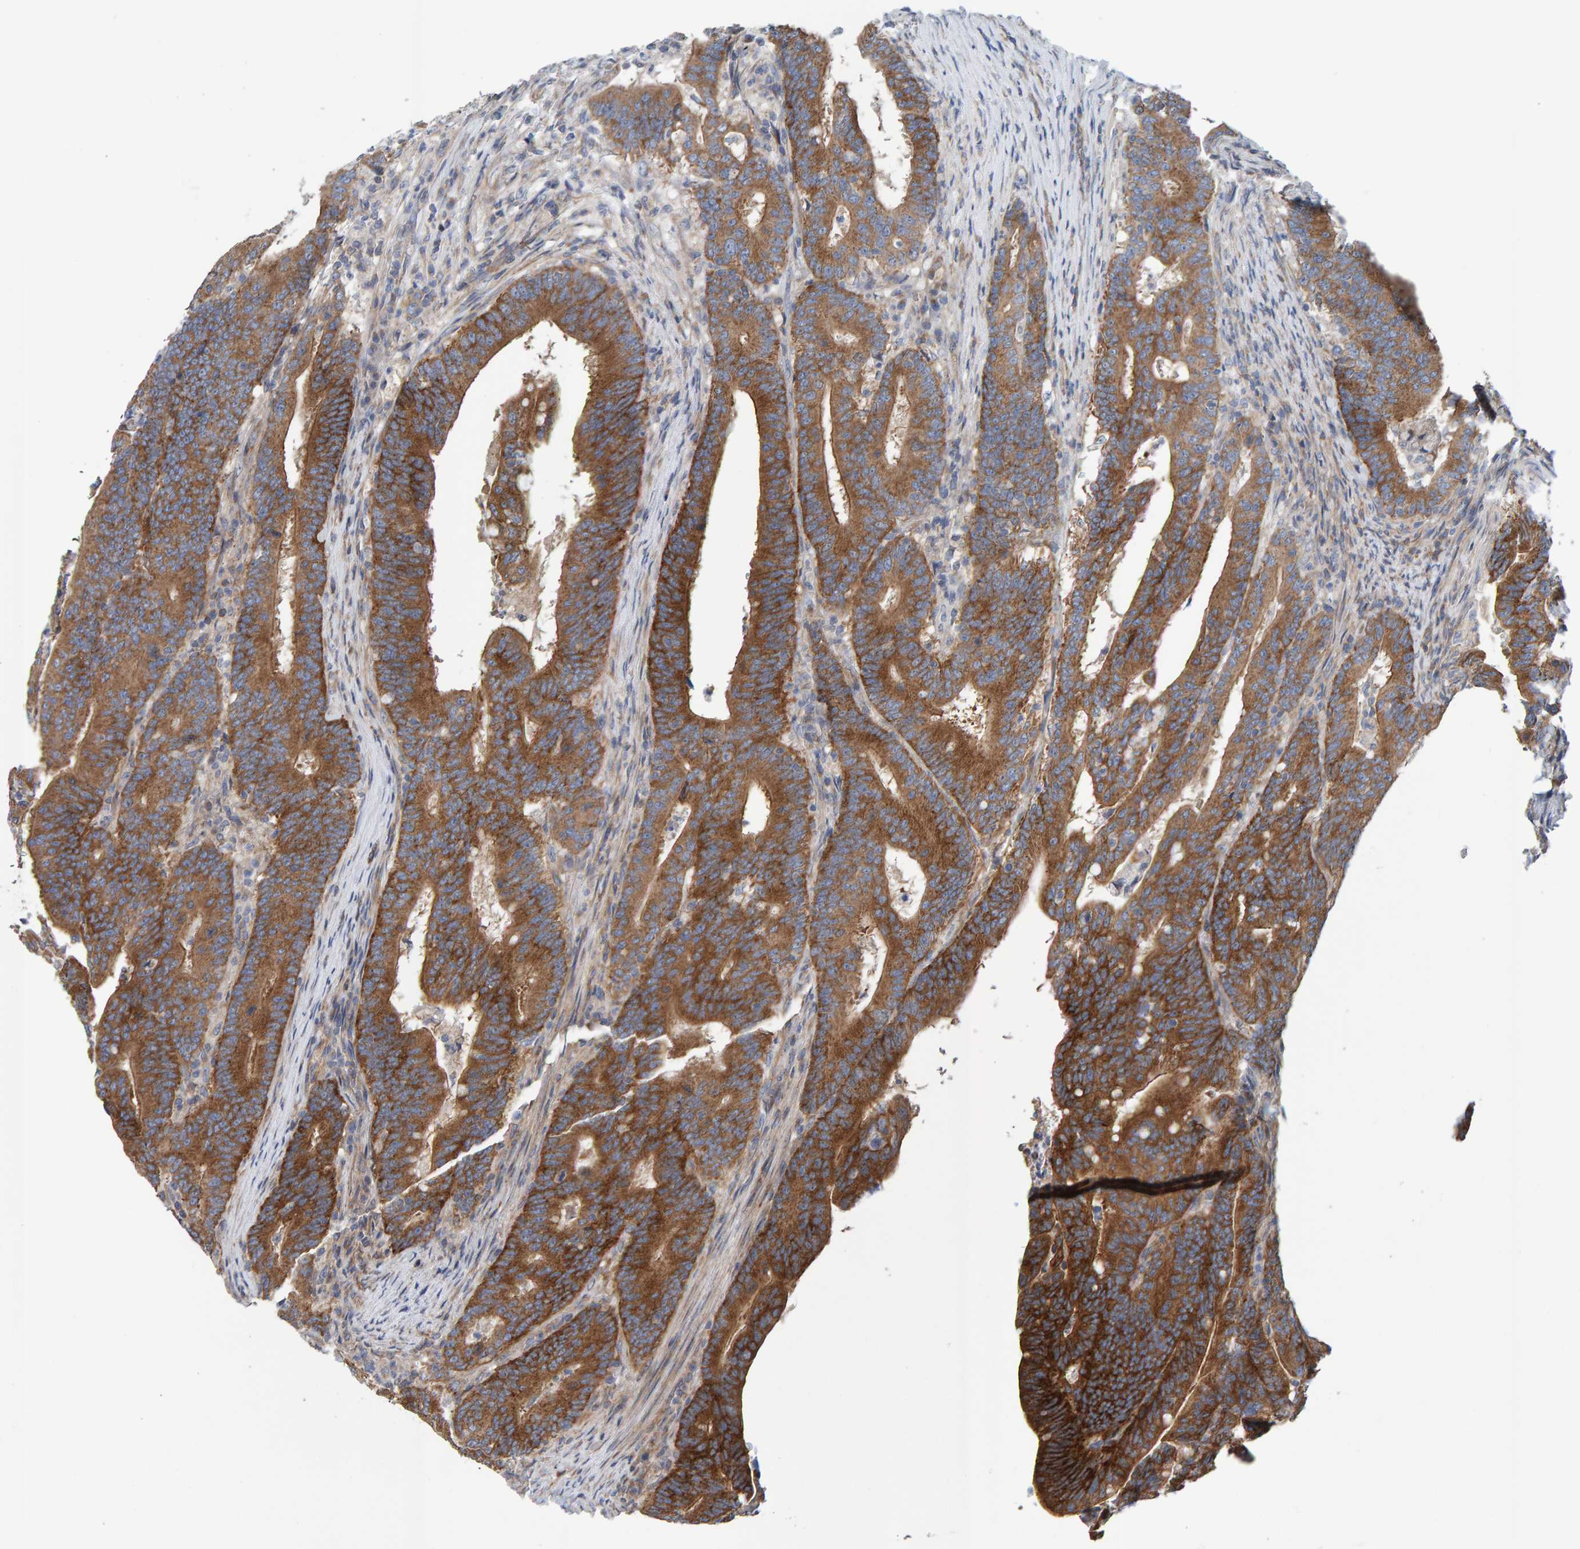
{"staining": {"intensity": "strong", "quantity": ">75%", "location": "cytoplasmic/membranous"}, "tissue": "colorectal cancer", "cell_type": "Tumor cells", "image_type": "cancer", "snomed": [{"axis": "morphology", "description": "Adenocarcinoma, NOS"}, {"axis": "topography", "description": "Colon"}], "caption": "Adenocarcinoma (colorectal) was stained to show a protein in brown. There is high levels of strong cytoplasmic/membranous positivity in approximately >75% of tumor cells.", "gene": "RGP1", "patient": {"sex": "female", "age": 66}}